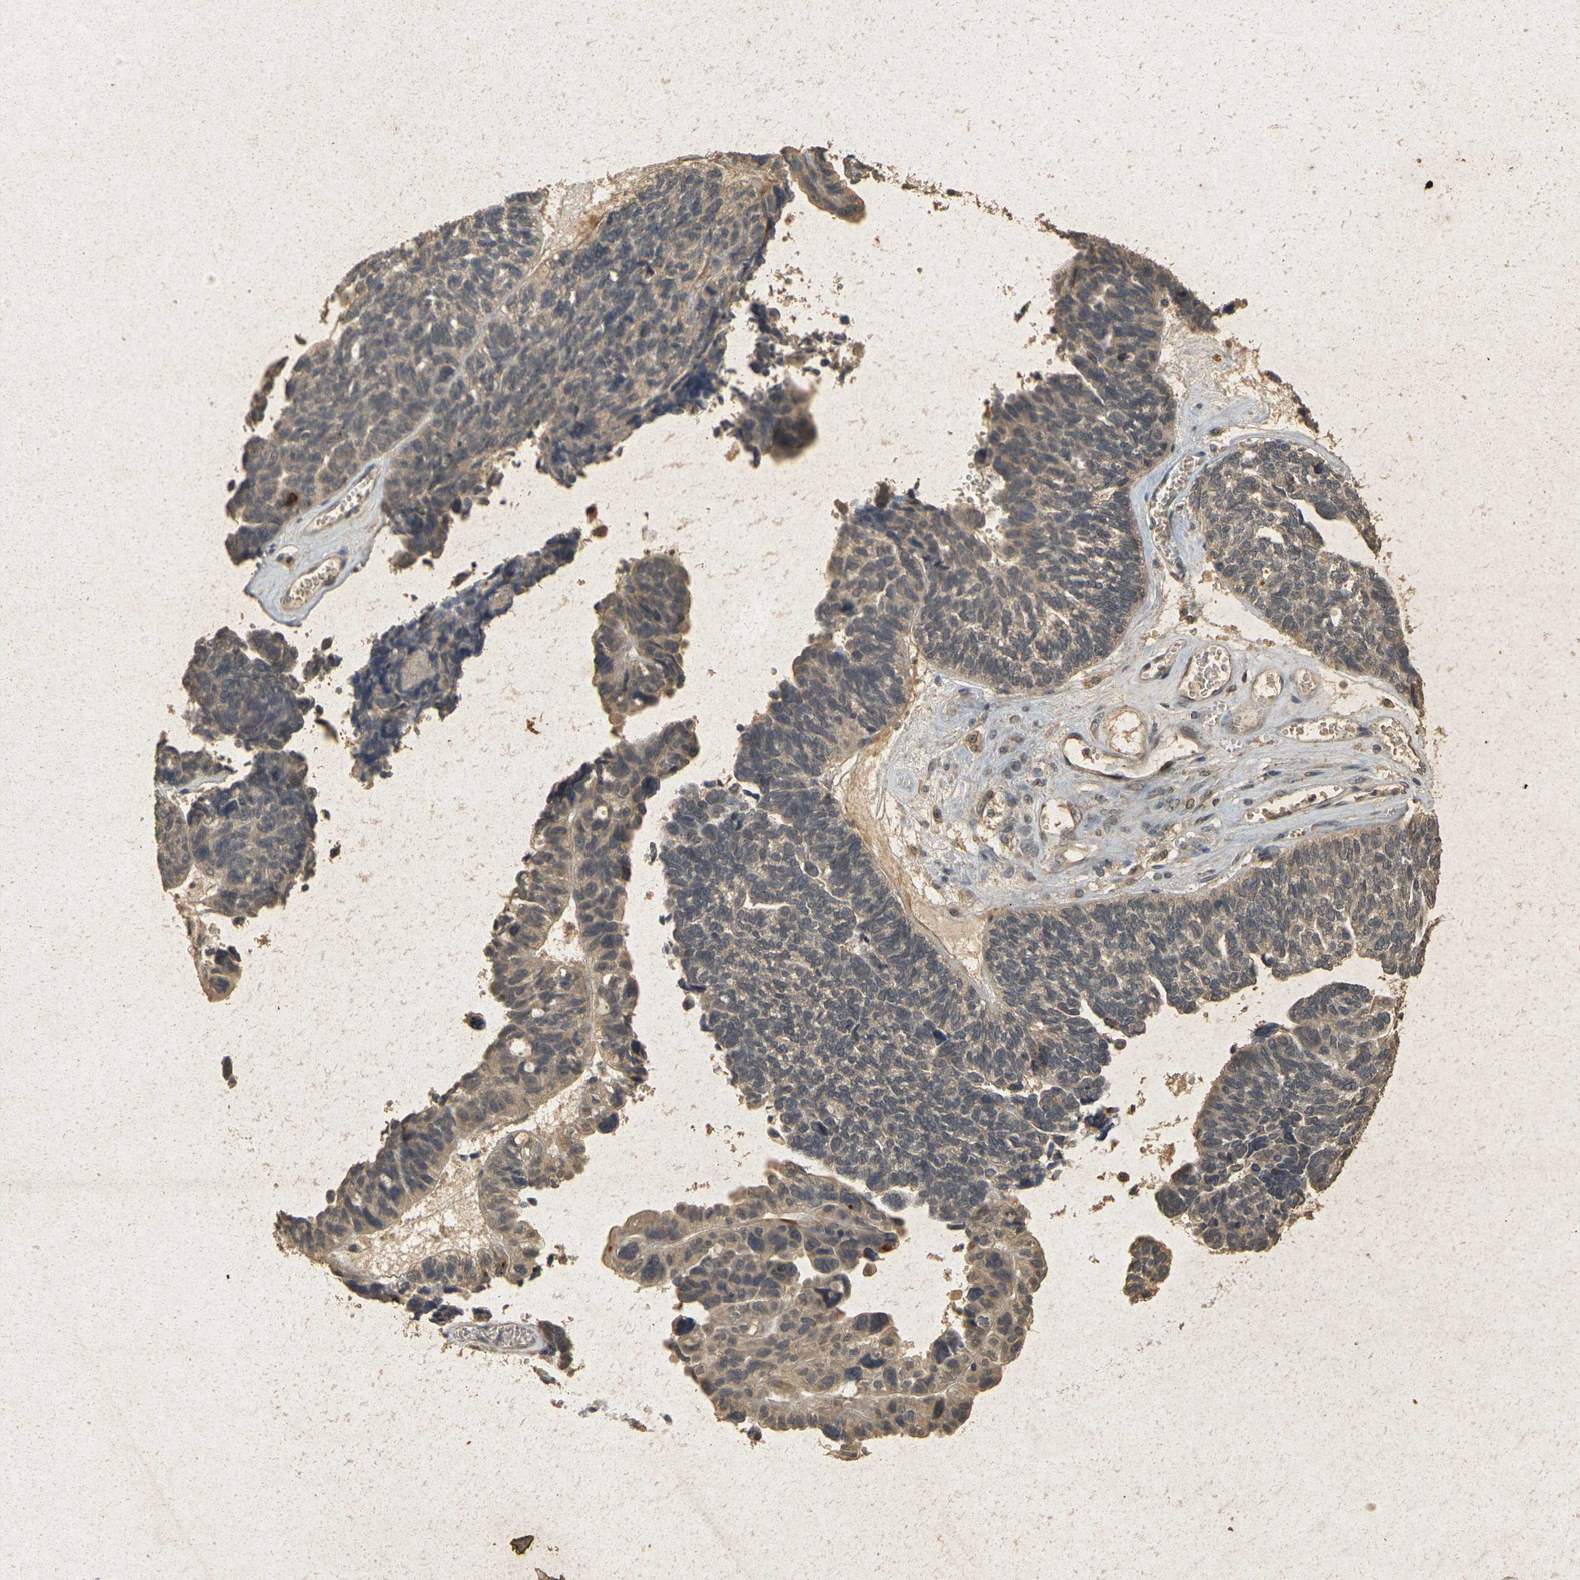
{"staining": {"intensity": "weak", "quantity": ">75%", "location": "cytoplasmic/membranous"}, "tissue": "ovarian cancer", "cell_type": "Tumor cells", "image_type": "cancer", "snomed": [{"axis": "morphology", "description": "Cystadenocarcinoma, serous, NOS"}, {"axis": "topography", "description": "Ovary"}], "caption": "This micrograph shows immunohistochemistry (IHC) staining of human serous cystadenocarcinoma (ovarian), with low weak cytoplasmic/membranous expression in approximately >75% of tumor cells.", "gene": "ERN1", "patient": {"sex": "female", "age": 79}}